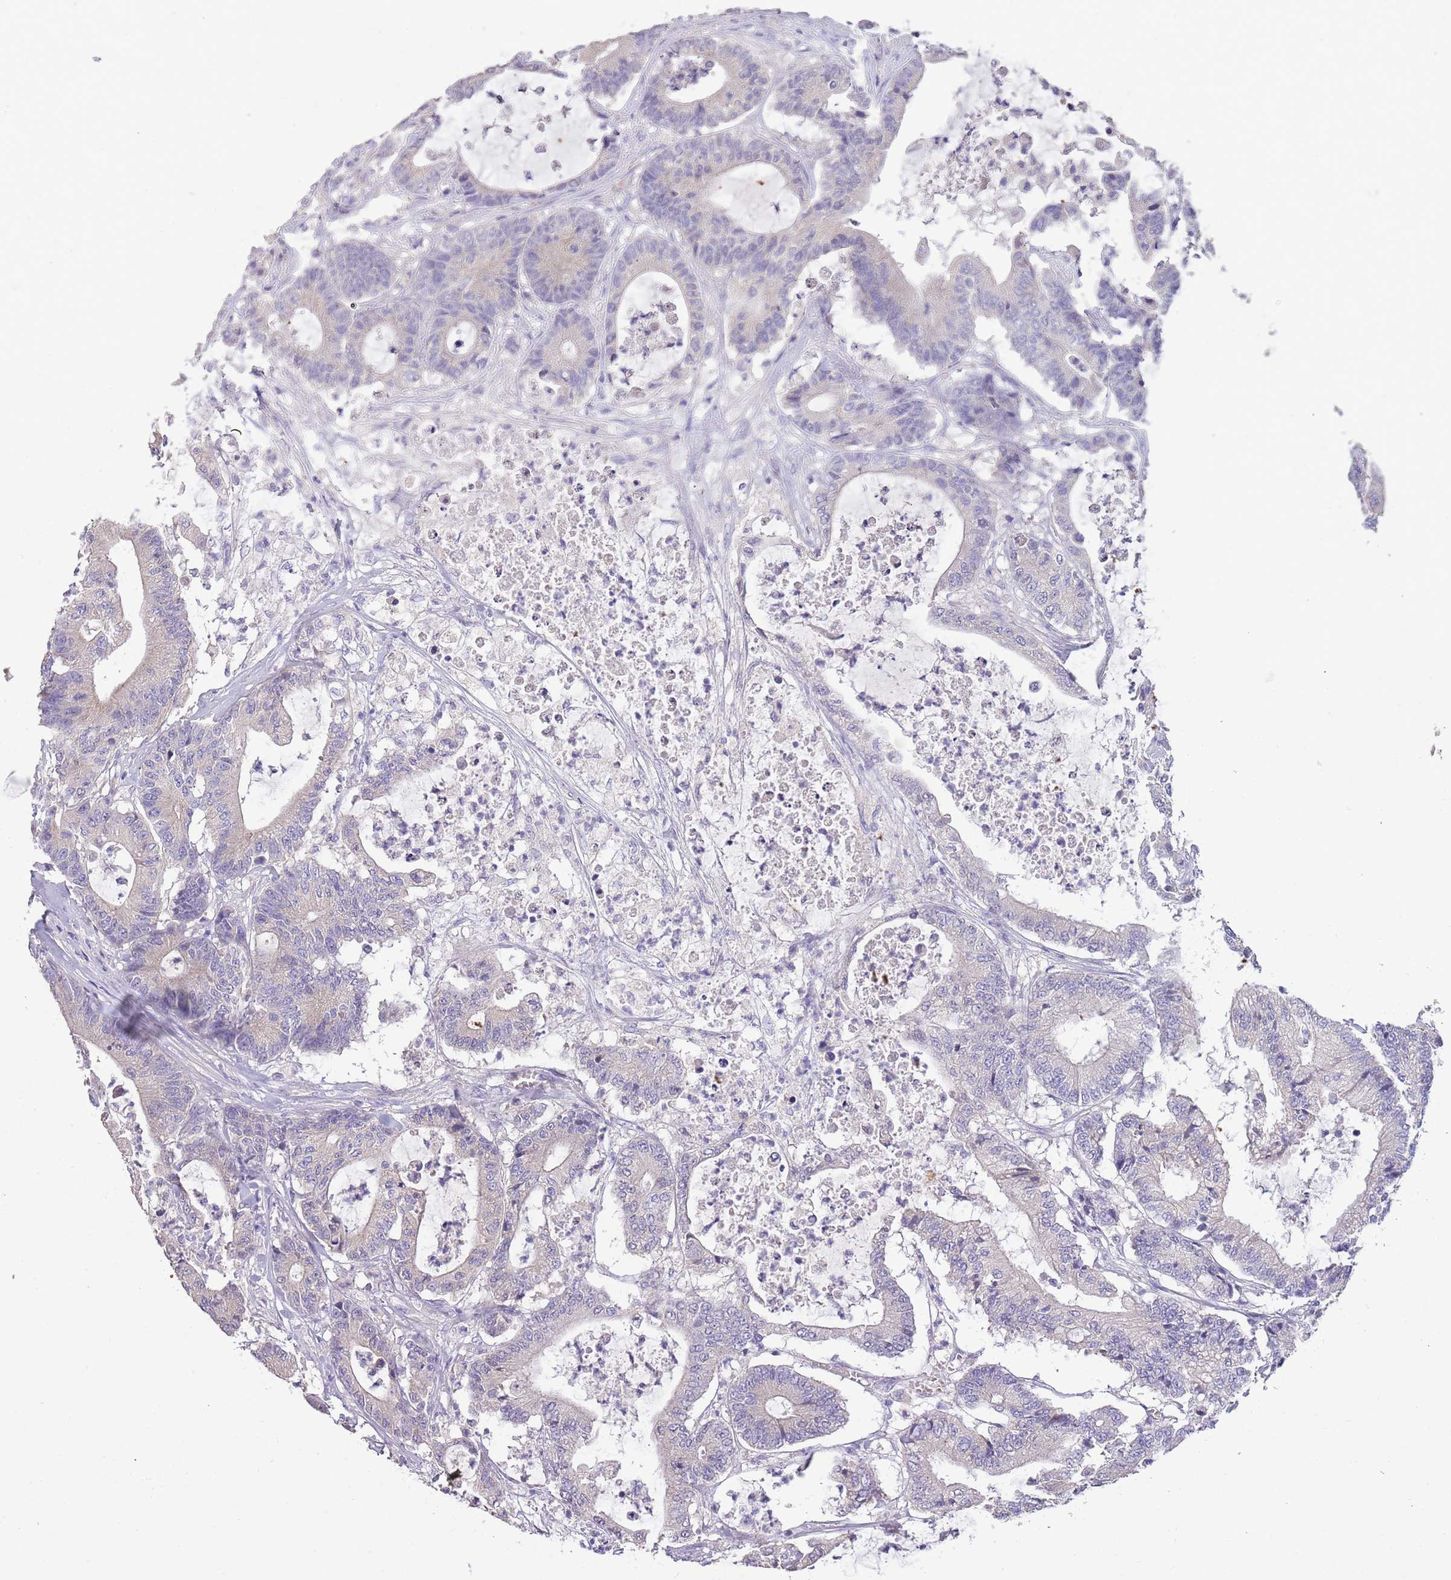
{"staining": {"intensity": "weak", "quantity": "<25%", "location": "cytoplasmic/membranous"}, "tissue": "colorectal cancer", "cell_type": "Tumor cells", "image_type": "cancer", "snomed": [{"axis": "morphology", "description": "Adenocarcinoma, NOS"}, {"axis": "topography", "description": "Colon"}], "caption": "The micrograph demonstrates no significant positivity in tumor cells of colorectal cancer. (DAB (3,3'-diaminobenzidine) immunohistochemistry, high magnification).", "gene": "ZNF658", "patient": {"sex": "female", "age": 84}}